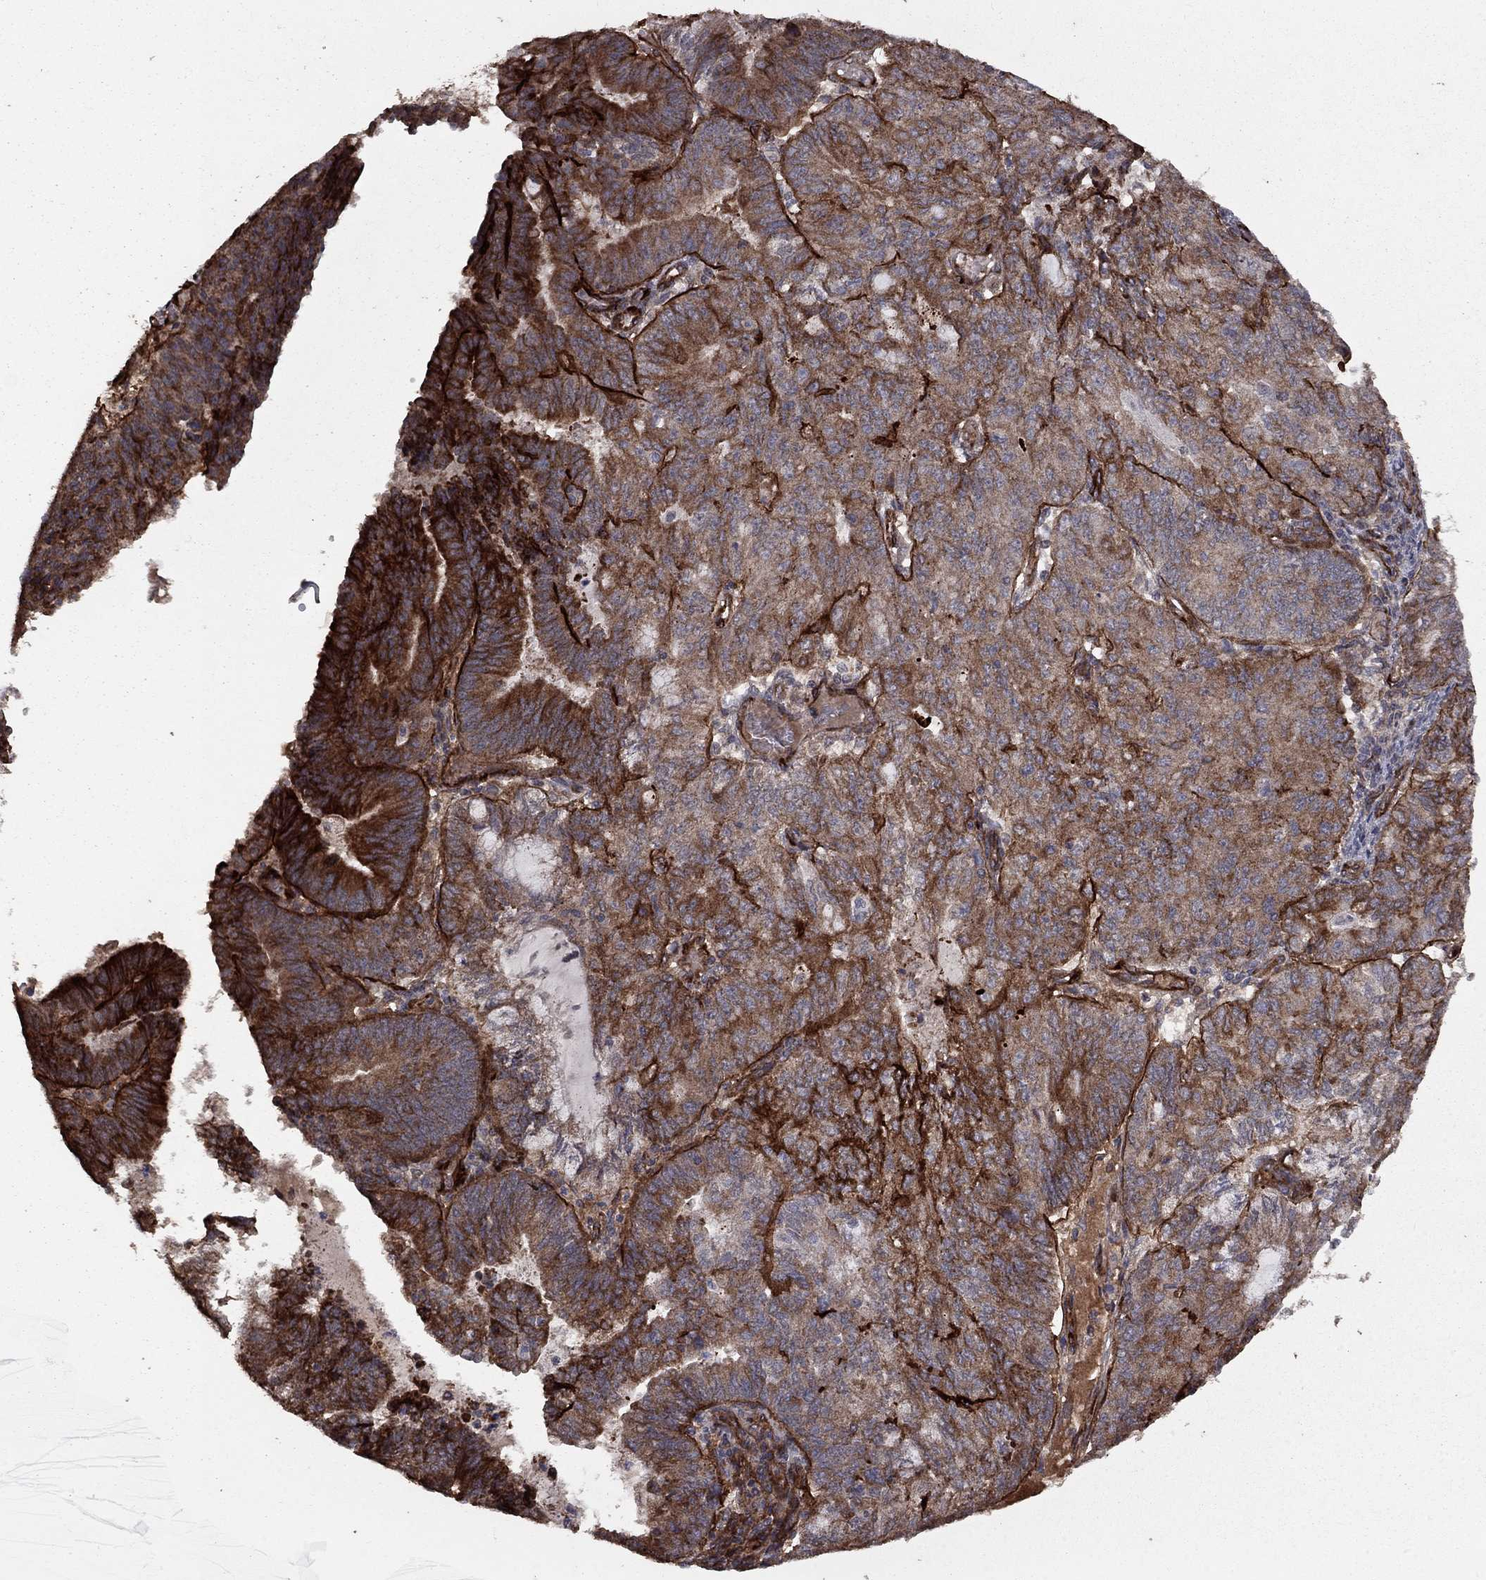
{"staining": {"intensity": "strong", "quantity": ">75%", "location": "cytoplasmic/membranous"}, "tissue": "endometrial cancer", "cell_type": "Tumor cells", "image_type": "cancer", "snomed": [{"axis": "morphology", "description": "Adenocarcinoma, NOS"}, {"axis": "topography", "description": "Endometrium"}], "caption": "Tumor cells exhibit high levels of strong cytoplasmic/membranous positivity in about >75% of cells in adenocarcinoma (endometrial).", "gene": "COL18A1", "patient": {"sex": "female", "age": 82}}